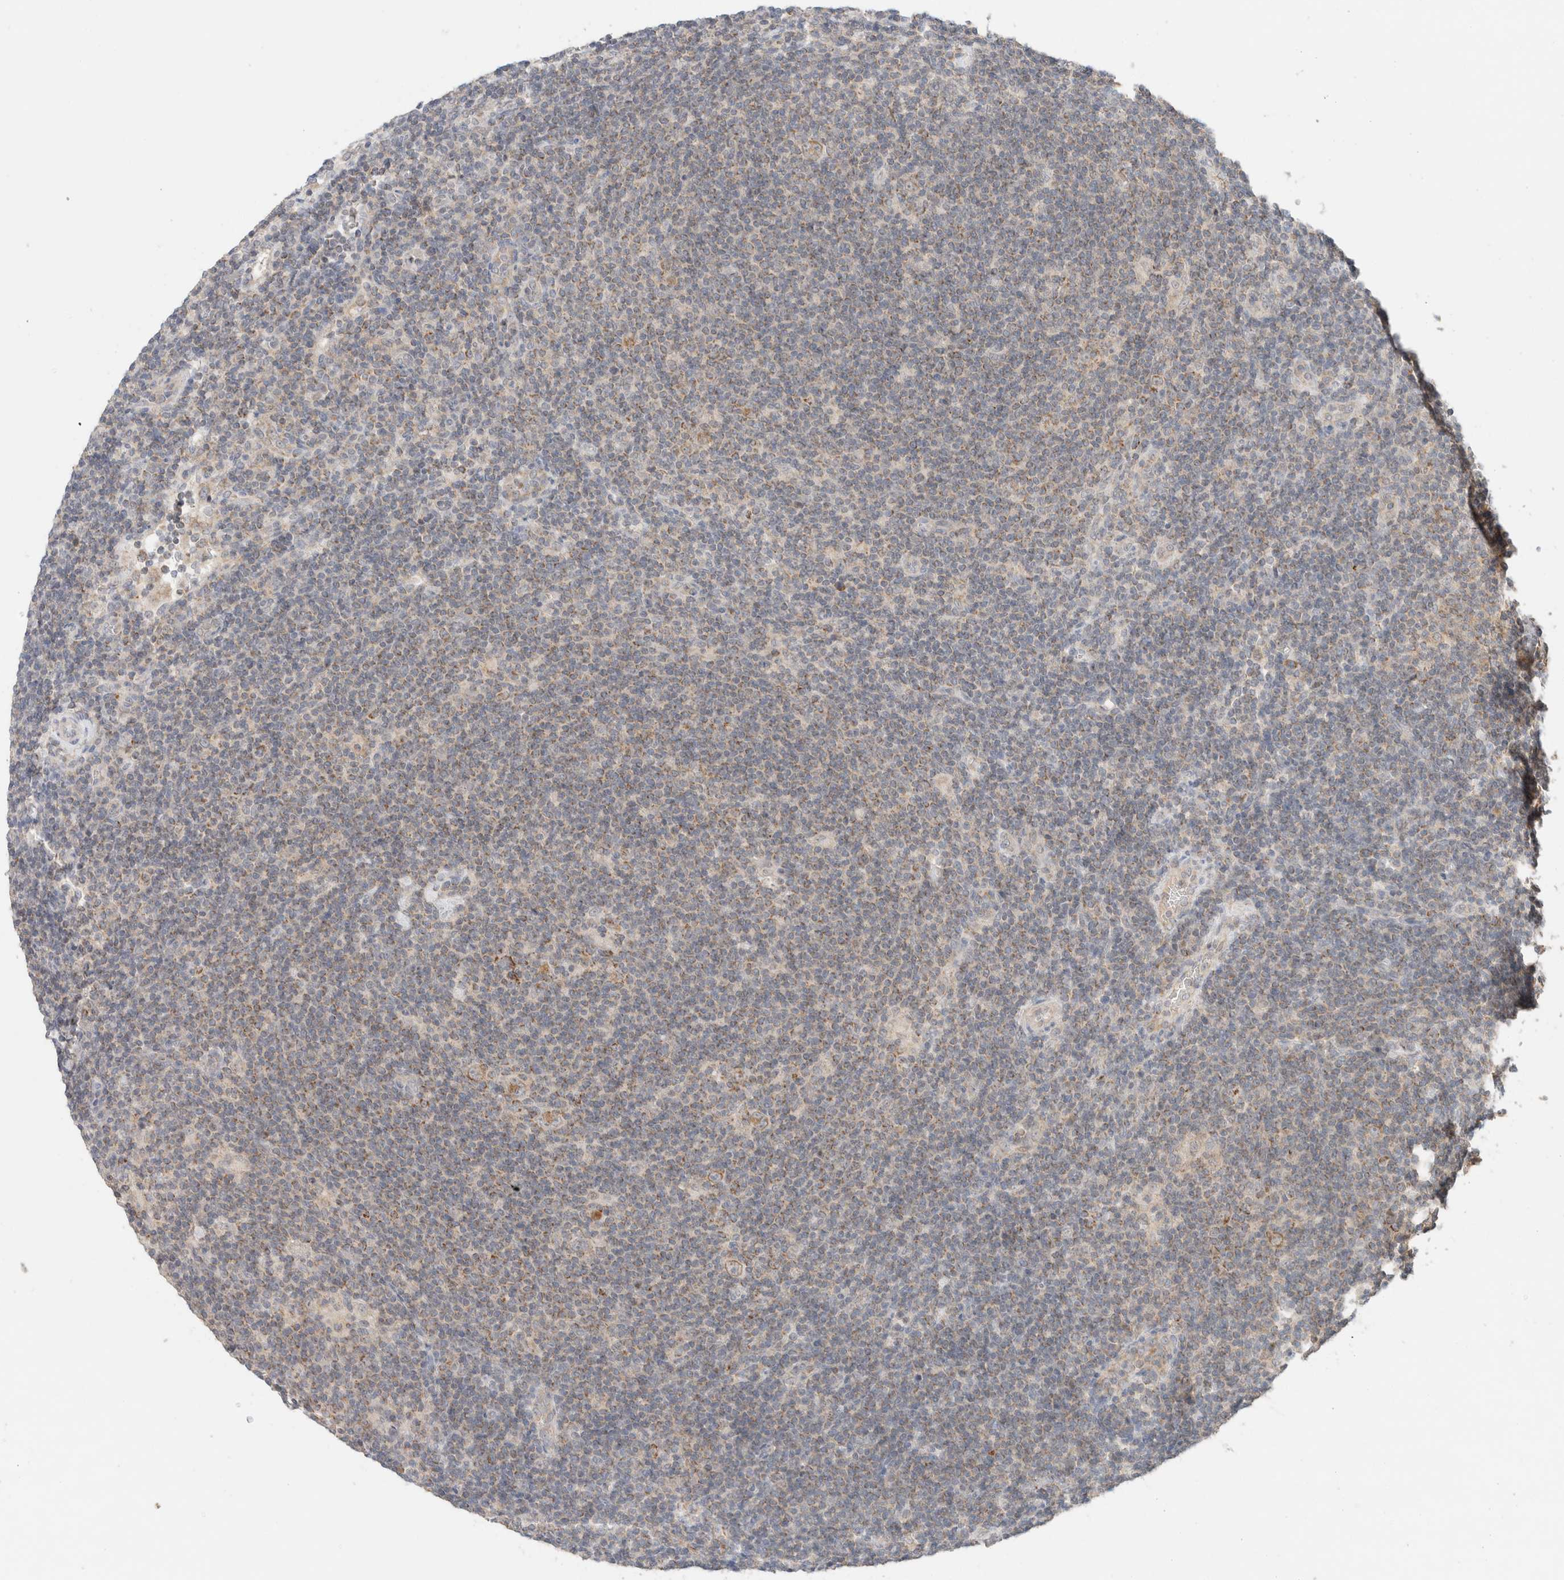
{"staining": {"intensity": "moderate", "quantity": "25%-75%", "location": "cytoplasmic/membranous"}, "tissue": "lymphoma", "cell_type": "Tumor cells", "image_type": "cancer", "snomed": [{"axis": "morphology", "description": "Hodgkin's disease, NOS"}, {"axis": "topography", "description": "Lymph node"}], "caption": "Protein expression analysis of human lymphoma reveals moderate cytoplasmic/membranous positivity in approximately 25%-75% of tumor cells.", "gene": "MRM3", "patient": {"sex": "female", "age": 57}}